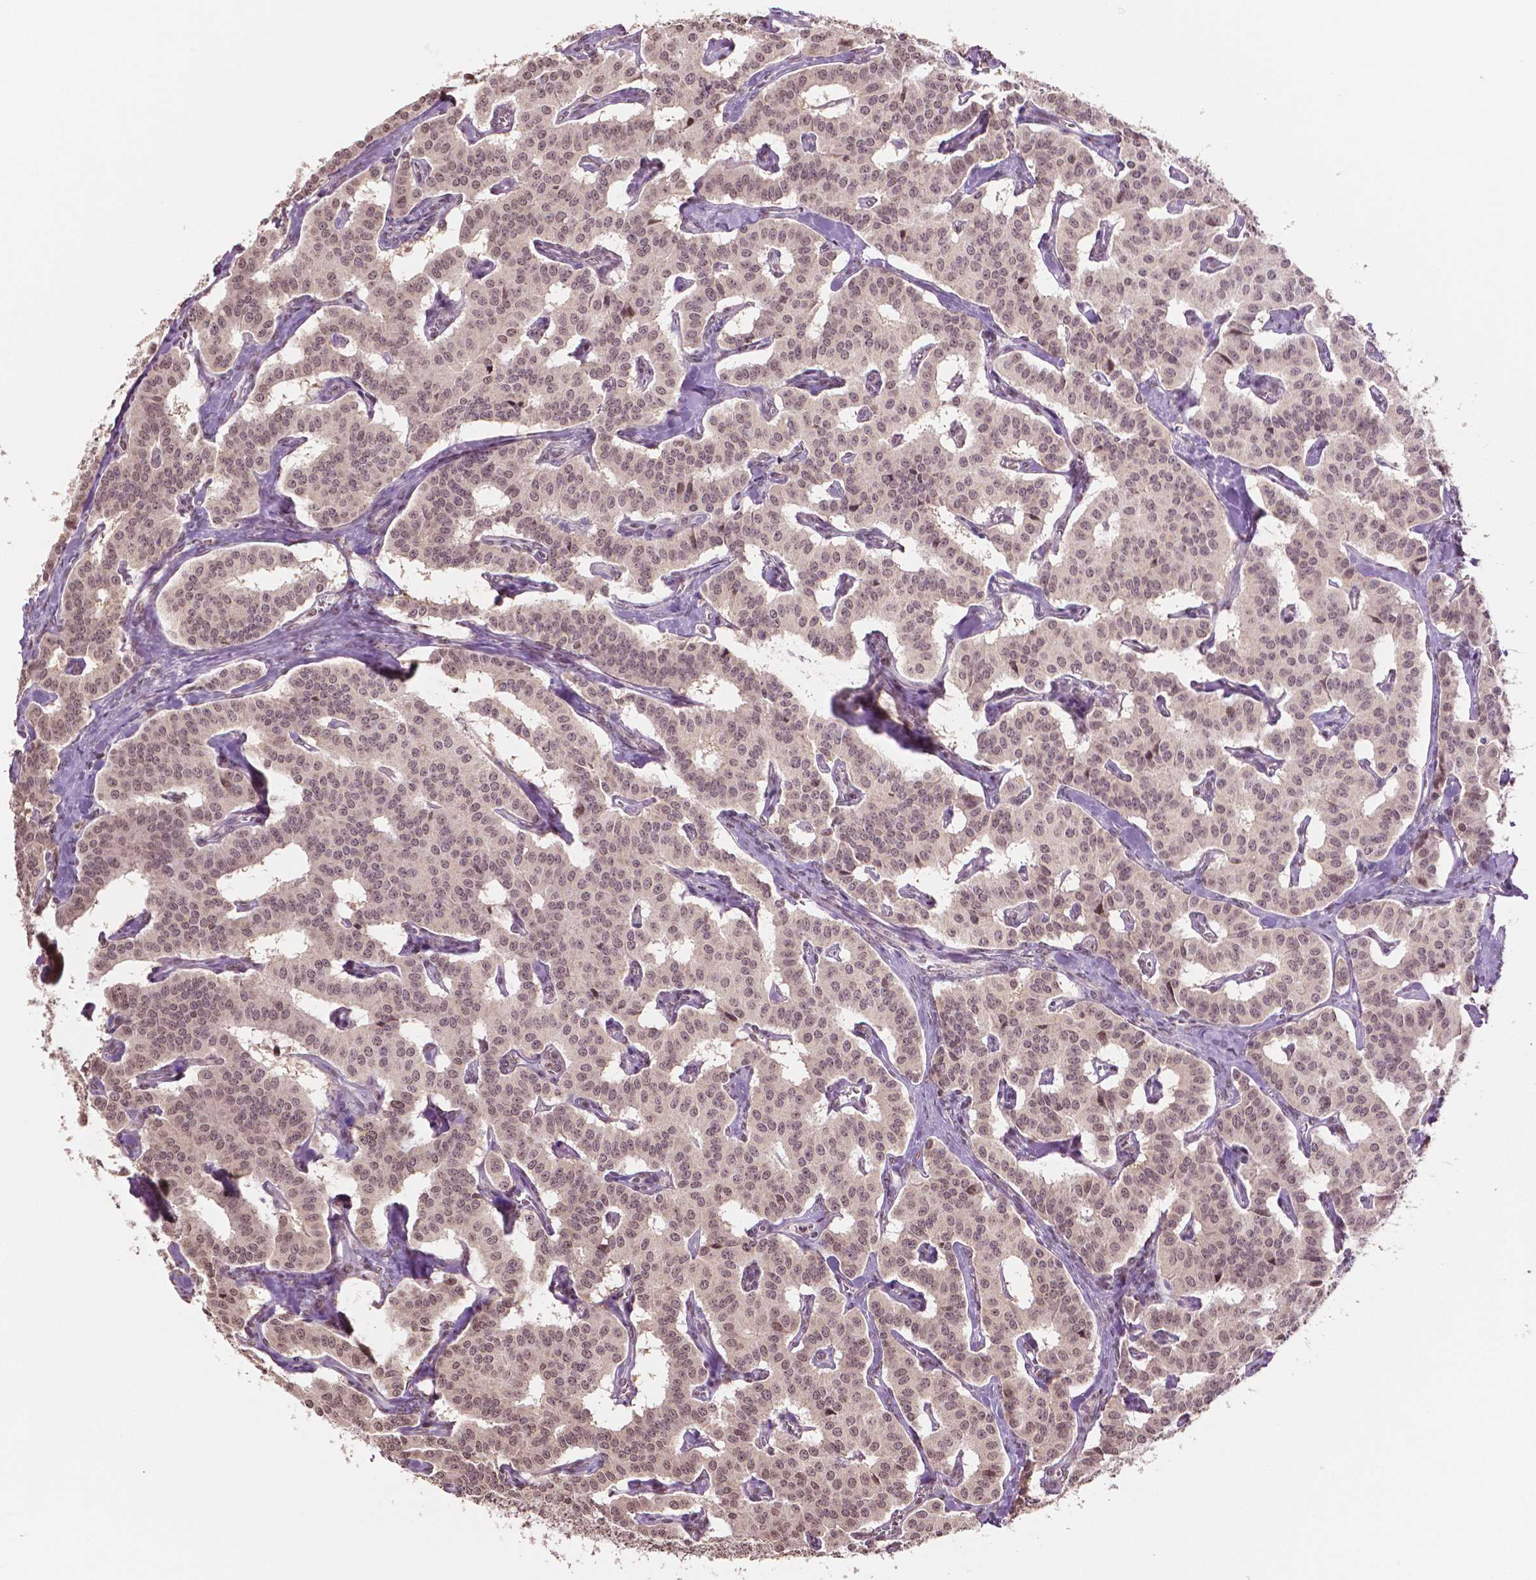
{"staining": {"intensity": "moderate", "quantity": ">75%", "location": "nuclear"}, "tissue": "carcinoid", "cell_type": "Tumor cells", "image_type": "cancer", "snomed": [{"axis": "morphology", "description": "Carcinoid, malignant, NOS"}, {"axis": "topography", "description": "Lung"}], "caption": "An image showing moderate nuclear expression in about >75% of tumor cells in carcinoid (malignant), as visualized by brown immunohistochemical staining.", "gene": "DEK", "patient": {"sex": "female", "age": 46}}